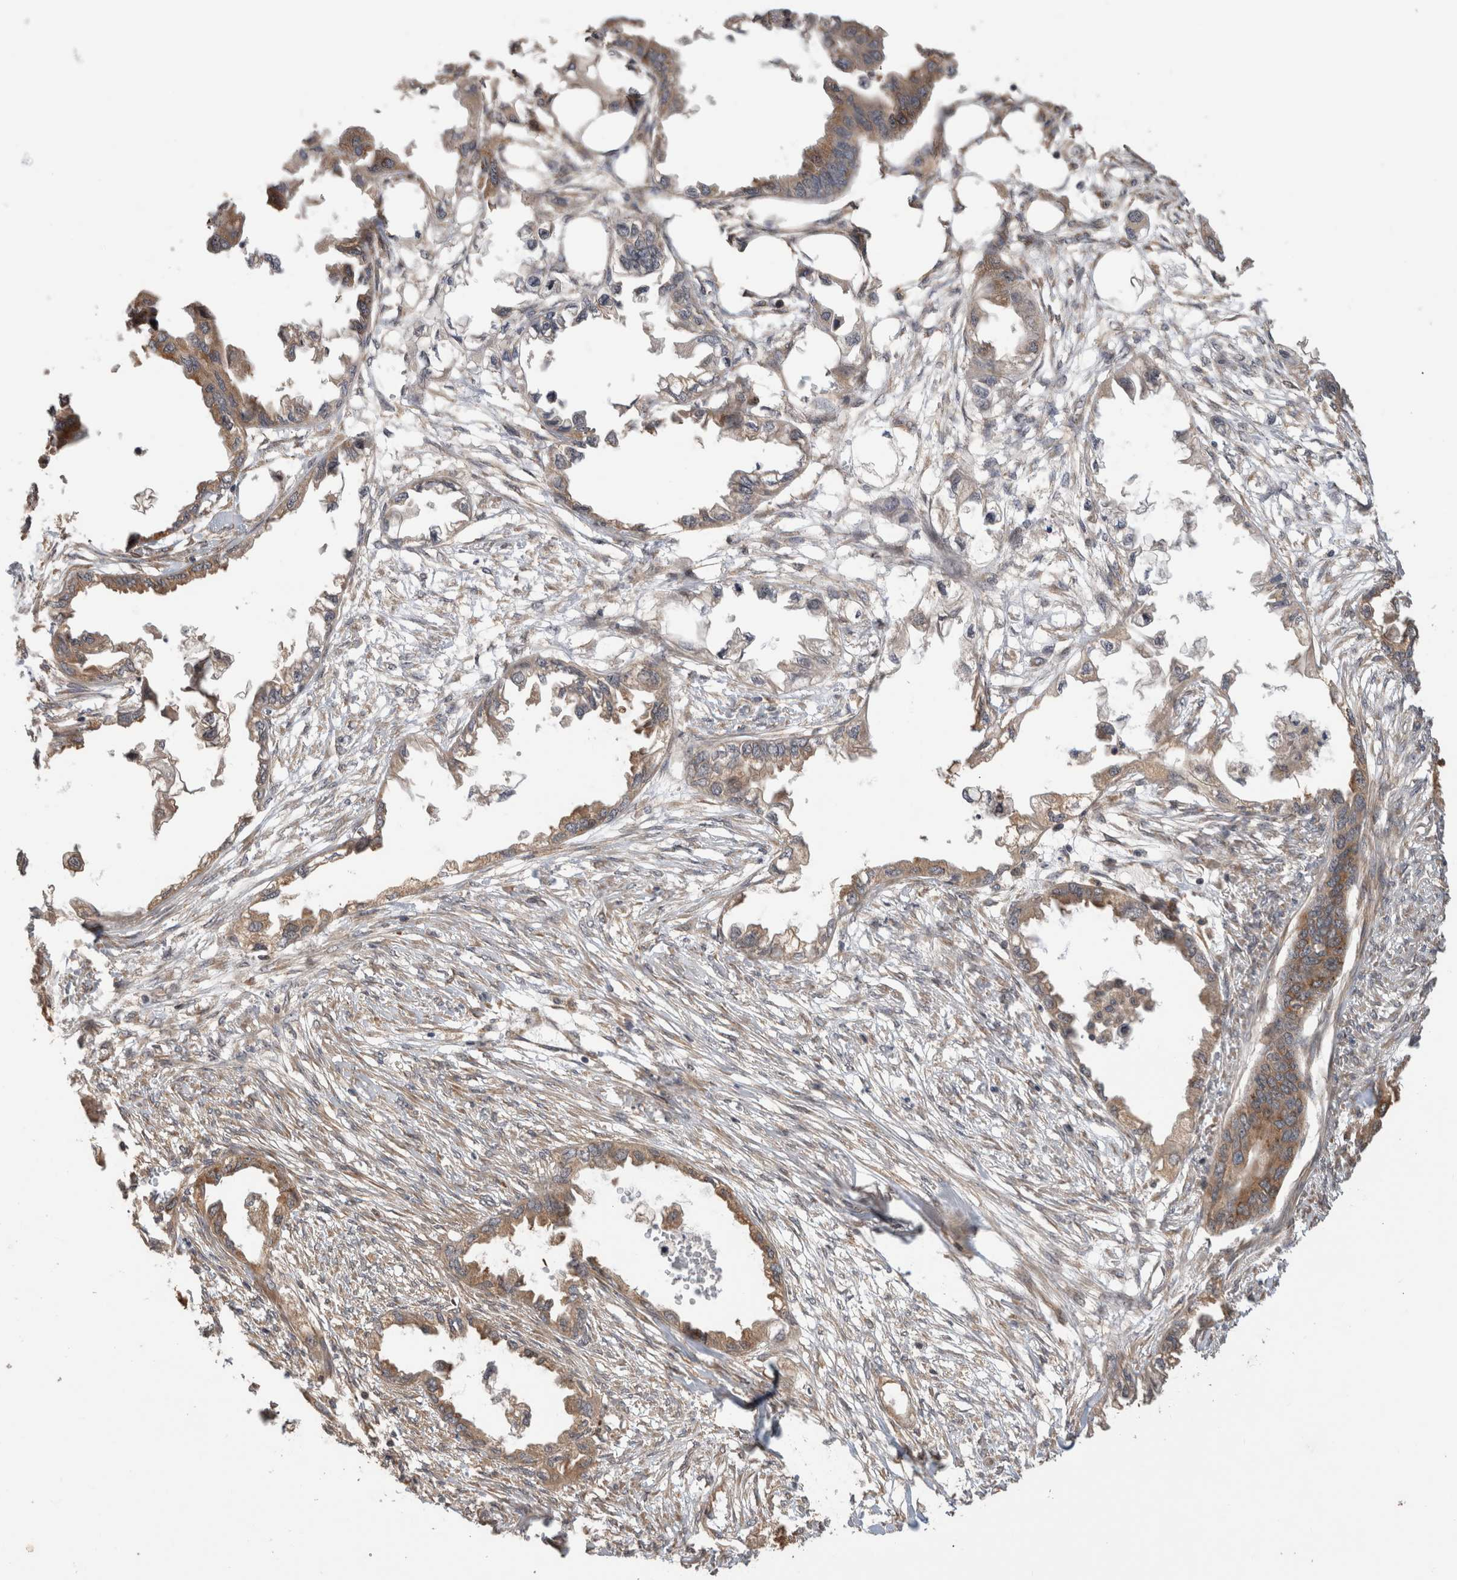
{"staining": {"intensity": "moderate", "quantity": ">75%", "location": "cytoplasmic/membranous"}, "tissue": "endometrial cancer", "cell_type": "Tumor cells", "image_type": "cancer", "snomed": [{"axis": "morphology", "description": "Adenocarcinoma, NOS"}, {"axis": "morphology", "description": "Adenocarcinoma, metastatic, NOS"}, {"axis": "topography", "description": "Adipose tissue"}, {"axis": "topography", "description": "Endometrium"}], "caption": "Protein expression analysis of endometrial cancer displays moderate cytoplasmic/membranous positivity in about >75% of tumor cells.", "gene": "PCDHB15", "patient": {"sex": "female", "age": 67}}